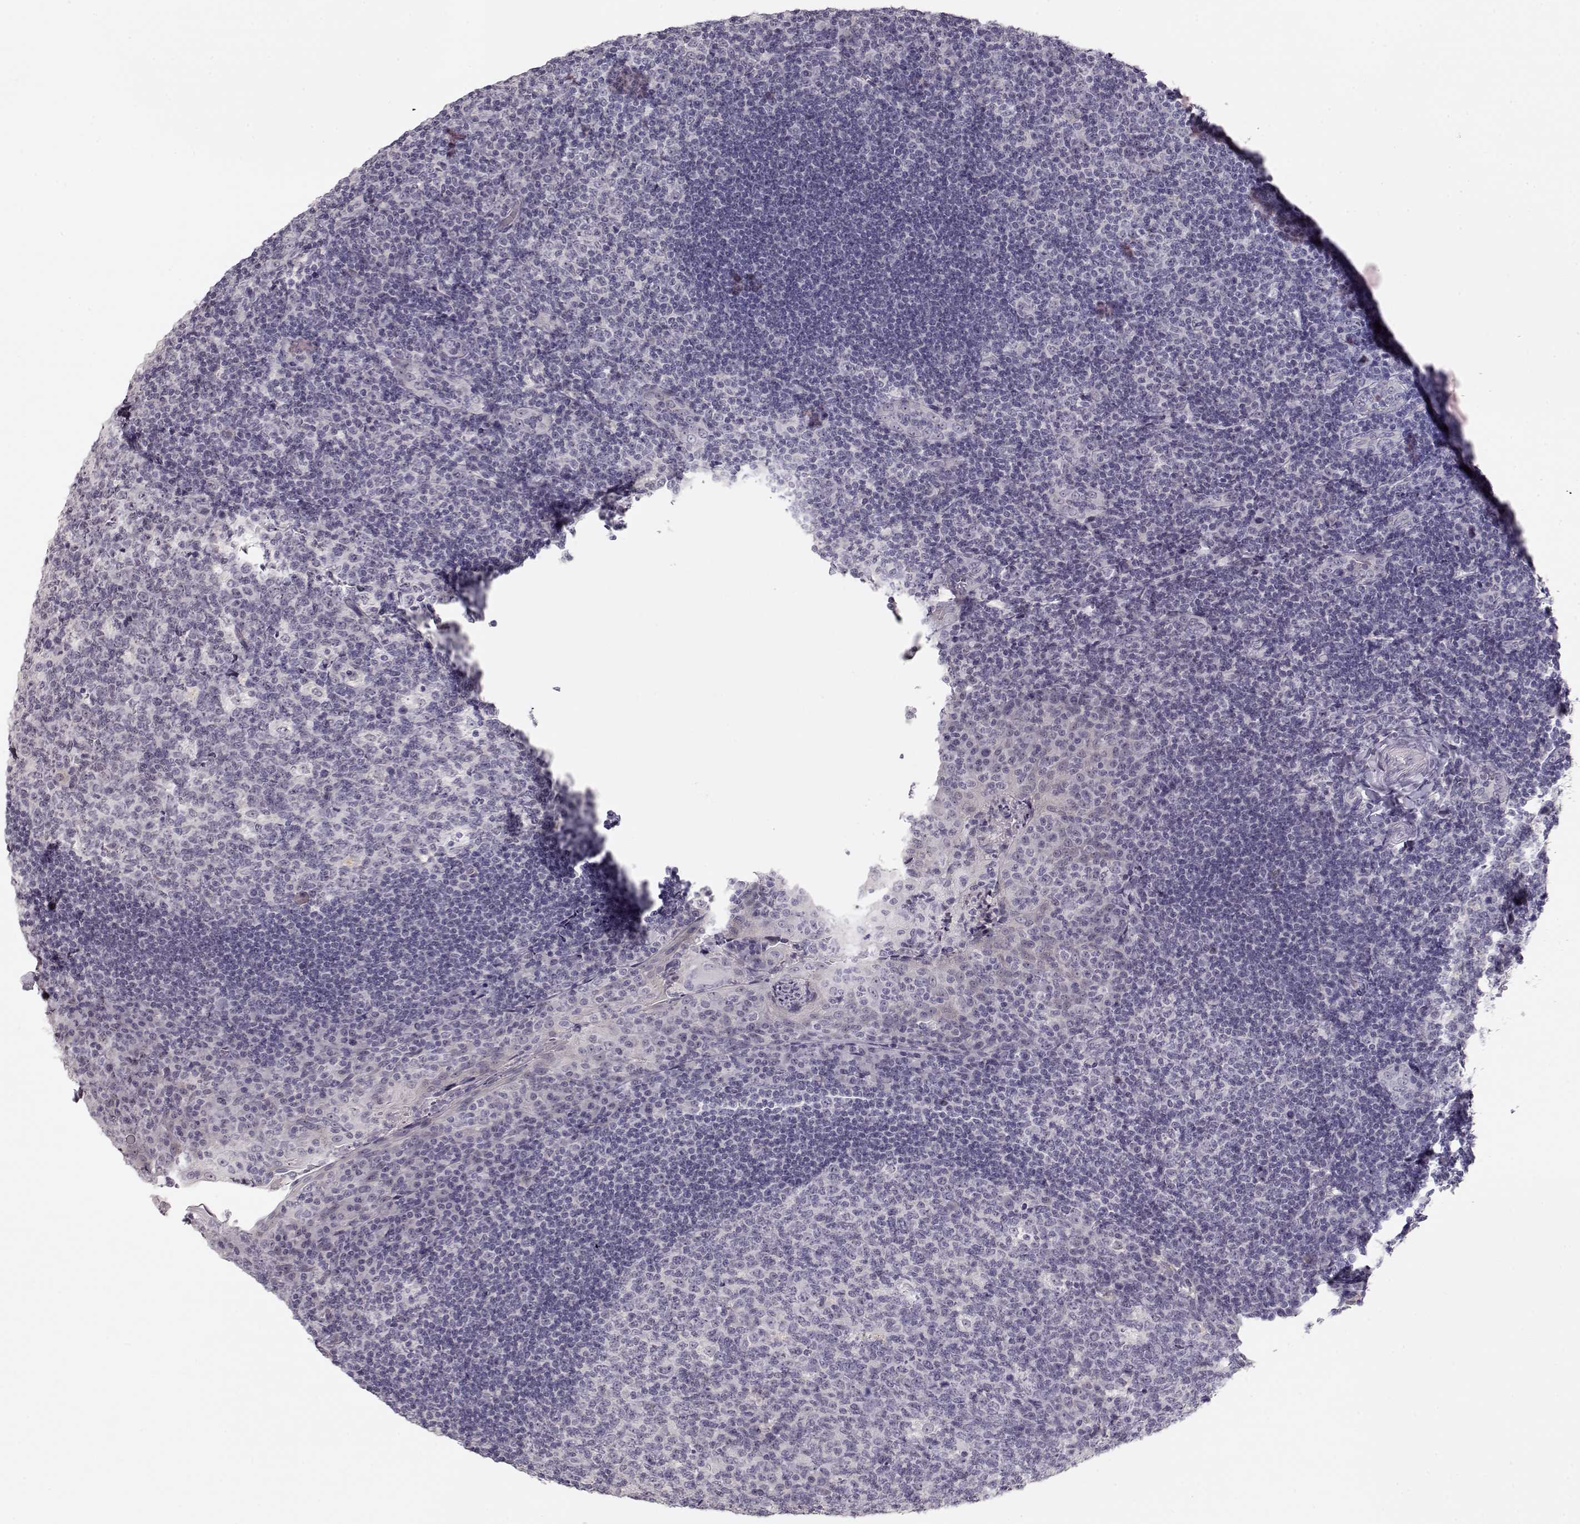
{"staining": {"intensity": "negative", "quantity": "none", "location": "none"}, "tissue": "tonsil", "cell_type": "Germinal center cells", "image_type": "normal", "snomed": [{"axis": "morphology", "description": "Normal tissue, NOS"}, {"axis": "topography", "description": "Tonsil"}], "caption": "Normal tonsil was stained to show a protein in brown. There is no significant expression in germinal center cells. Nuclei are stained in blue.", "gene": "FAM205A", "patient": {"sex": "male", "age": 17}}